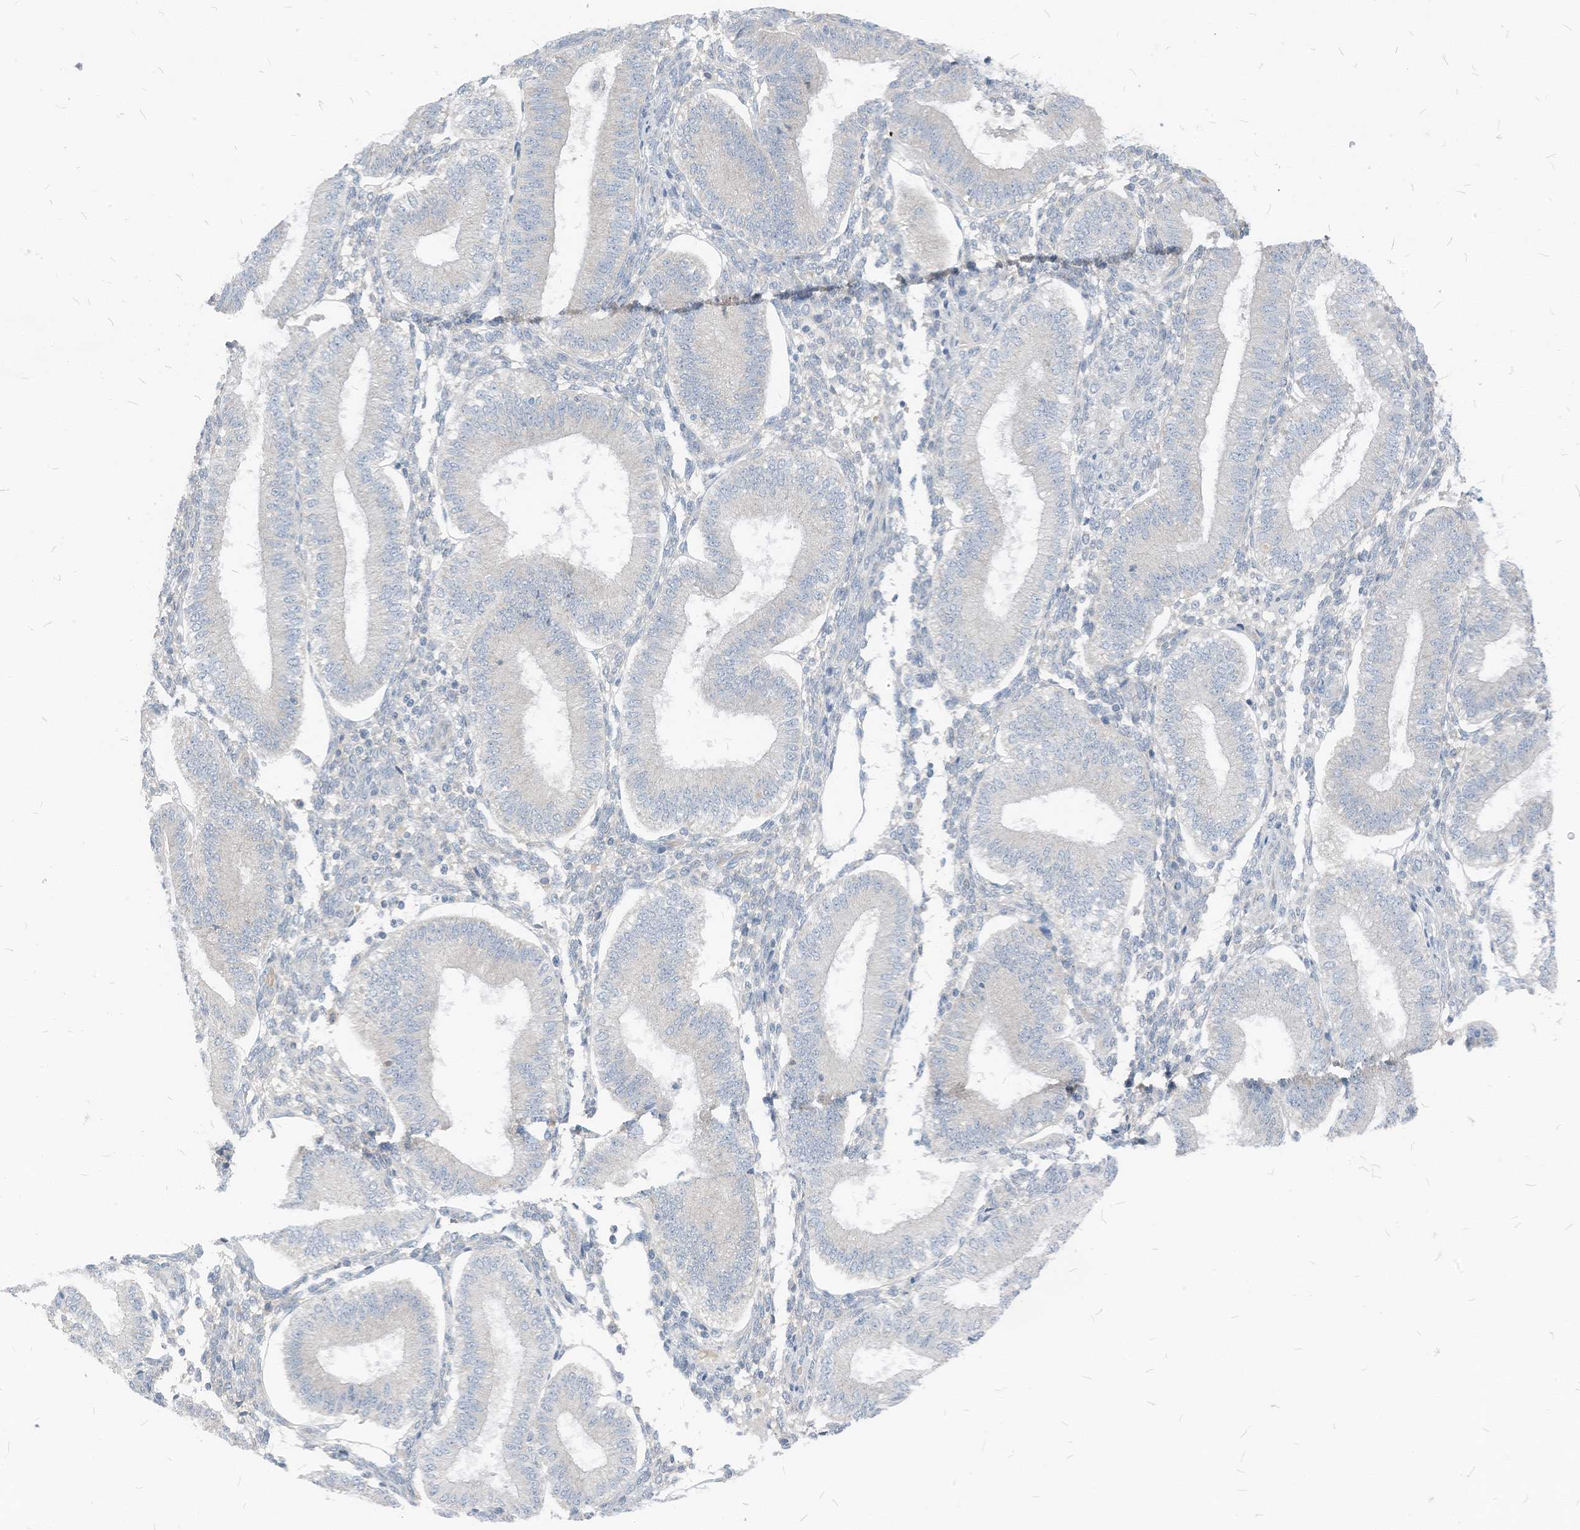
{"staining": {"intensity": "negative", "quantity": "none", "location": "none"}, "tissue": "endometrium", "cell_type": "Cells in endometrial stroma", "image_type": "normal", "snomed": [{"axis": "morphology", "description": "Normal tissue, NOS"}, {"axis": "topography", "description": "Endometrium"}], "caption": "This is a histopathology image of immunohistochemistry staining of benign endometrium, which shows no staining in cells in endometrial stroma.", "gene": "CHMP2B", "patient": {"sex": "female", "age": 39}}